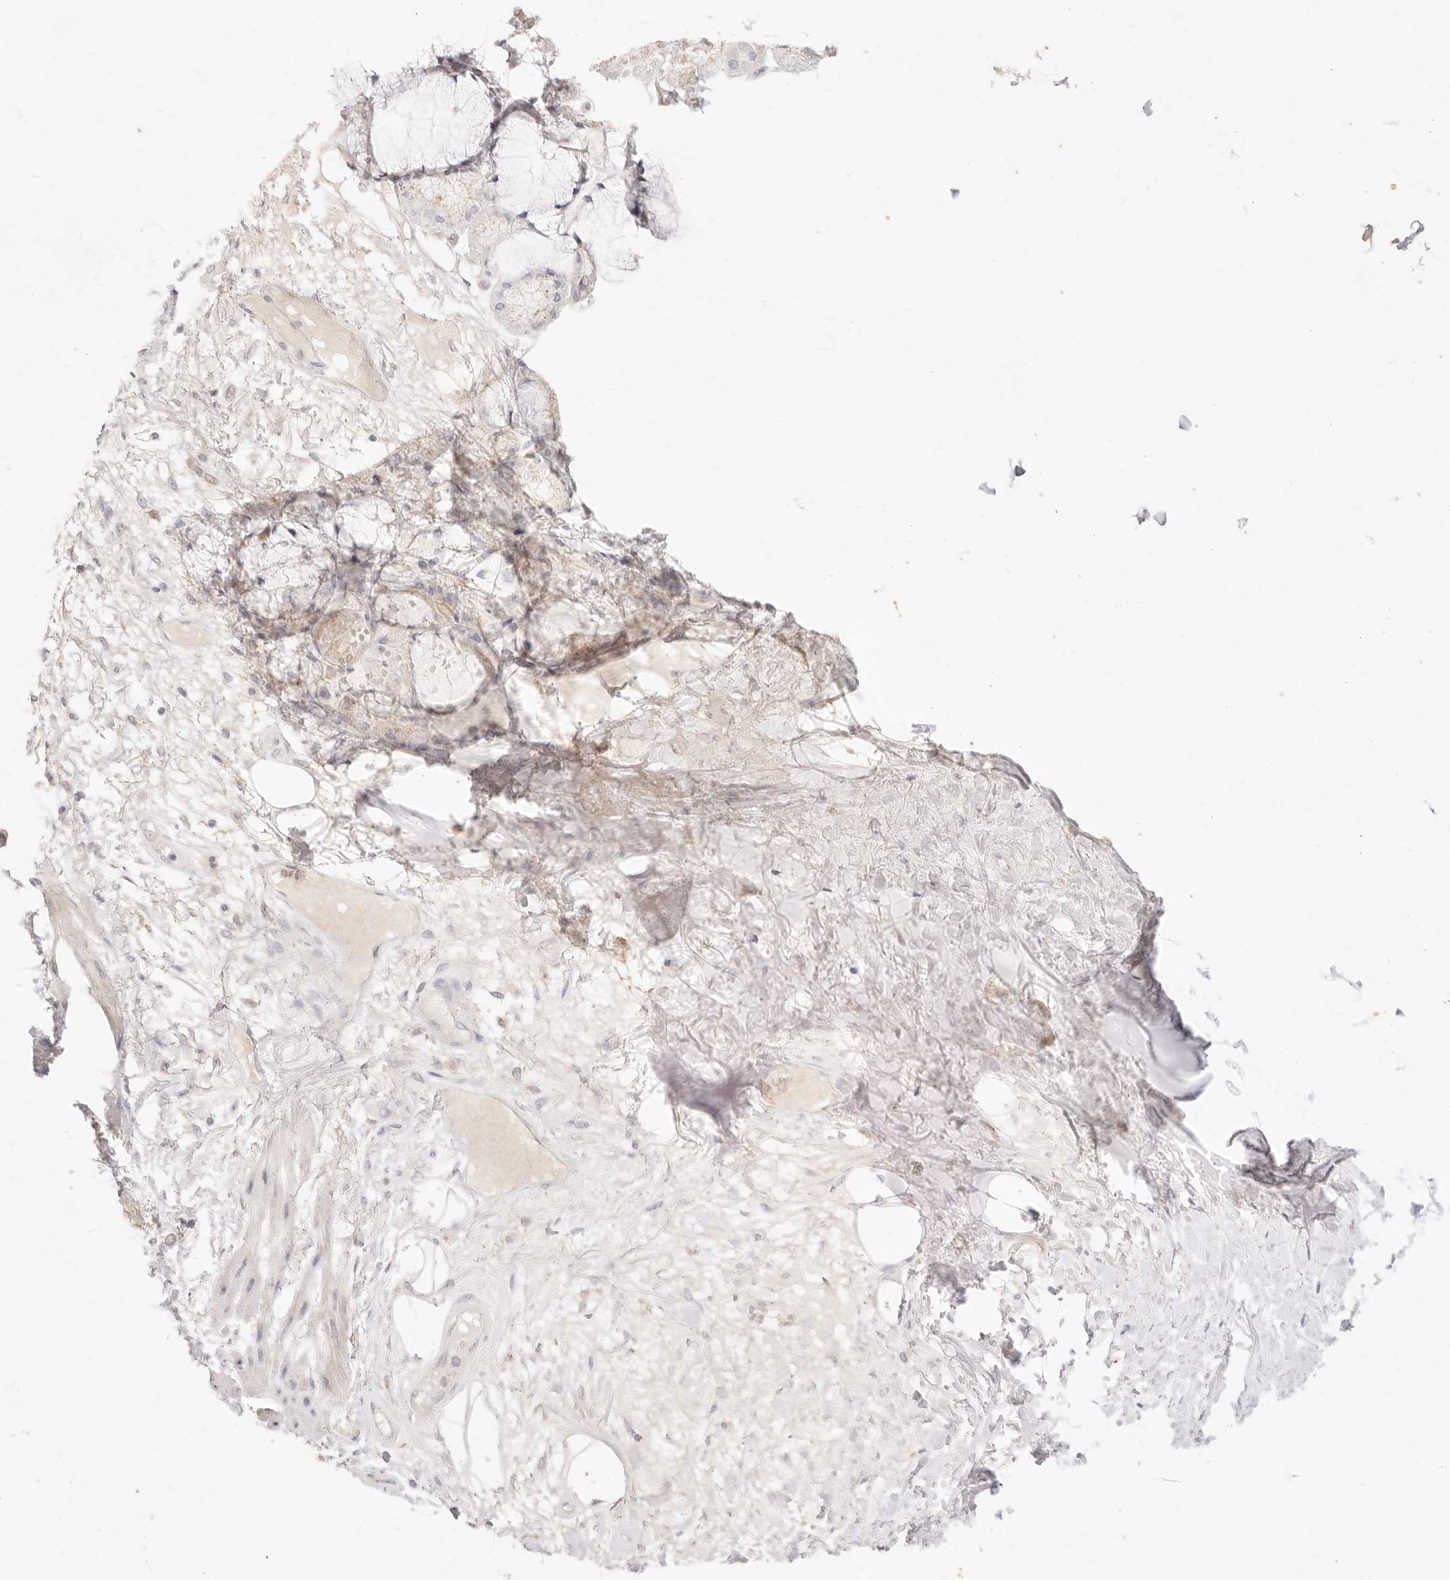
{"staining": {"intensity": "negative", "quantity": "none", "location": "none"}, "tissue": "adipose tissue", "cell_type": "Adipocytes", "image_type": "normal", "snomed": [{"axis": "morphology", "description": "Normal tissue, NOS"}, {"axis": "topography", "description": "Bronchus"}], "caption": "A micrograph of human adipose tissue is negative for staining in adipocytes. The staining is performed using DAB (3,3'-diaminobenzidine) brown chromogen with nuclei counter-stained in using hematoxylin.", "gene": "ACOX1", "patient": {"sex": "male", "age": 66}}